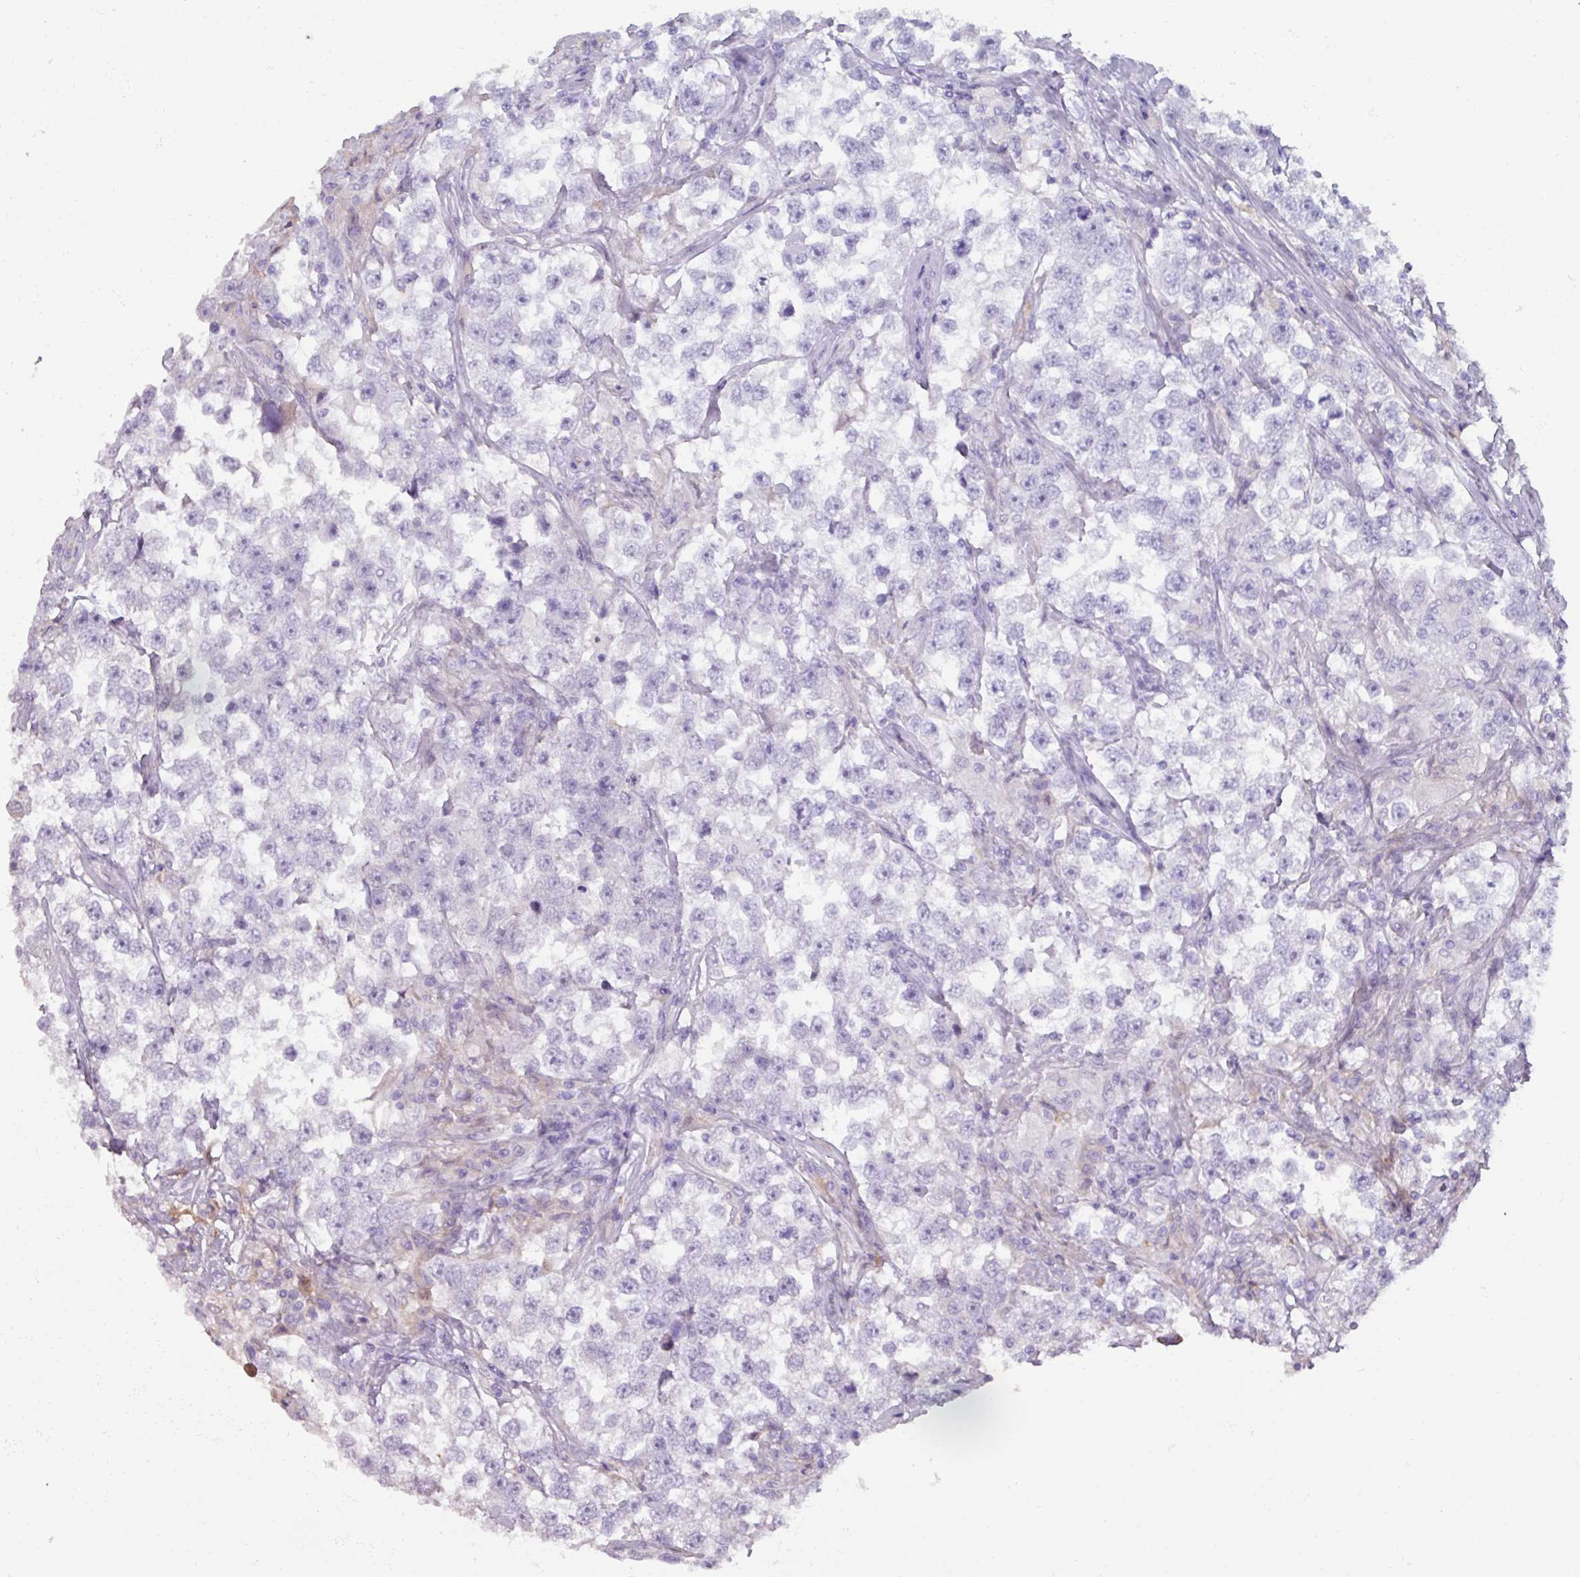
{"staining": {"intensity": "negative", "quantity": "none", "location": "none"}, "tissue": "testis cancer", "cell_type": "Tumor cells", "image_type": "cancer", "snomed": [{"axis": "morphology", "description": "Seminoma, NOS"}, {"axis": "topography", "description": "Testis"}], "caption": "Immunohistochemistry histopathology image of neoplastic tissue: testis seminoma stained with DAB exhibits no significant protein staining in tumor cells. (Stains: DAB immunohistochemistry (IHC) with hematoxylin counter stain, Microscopy: brightfield microscopy at high magnification).", "gene": "SPESP1", "patient": {"sex": "male", "age": 46}}